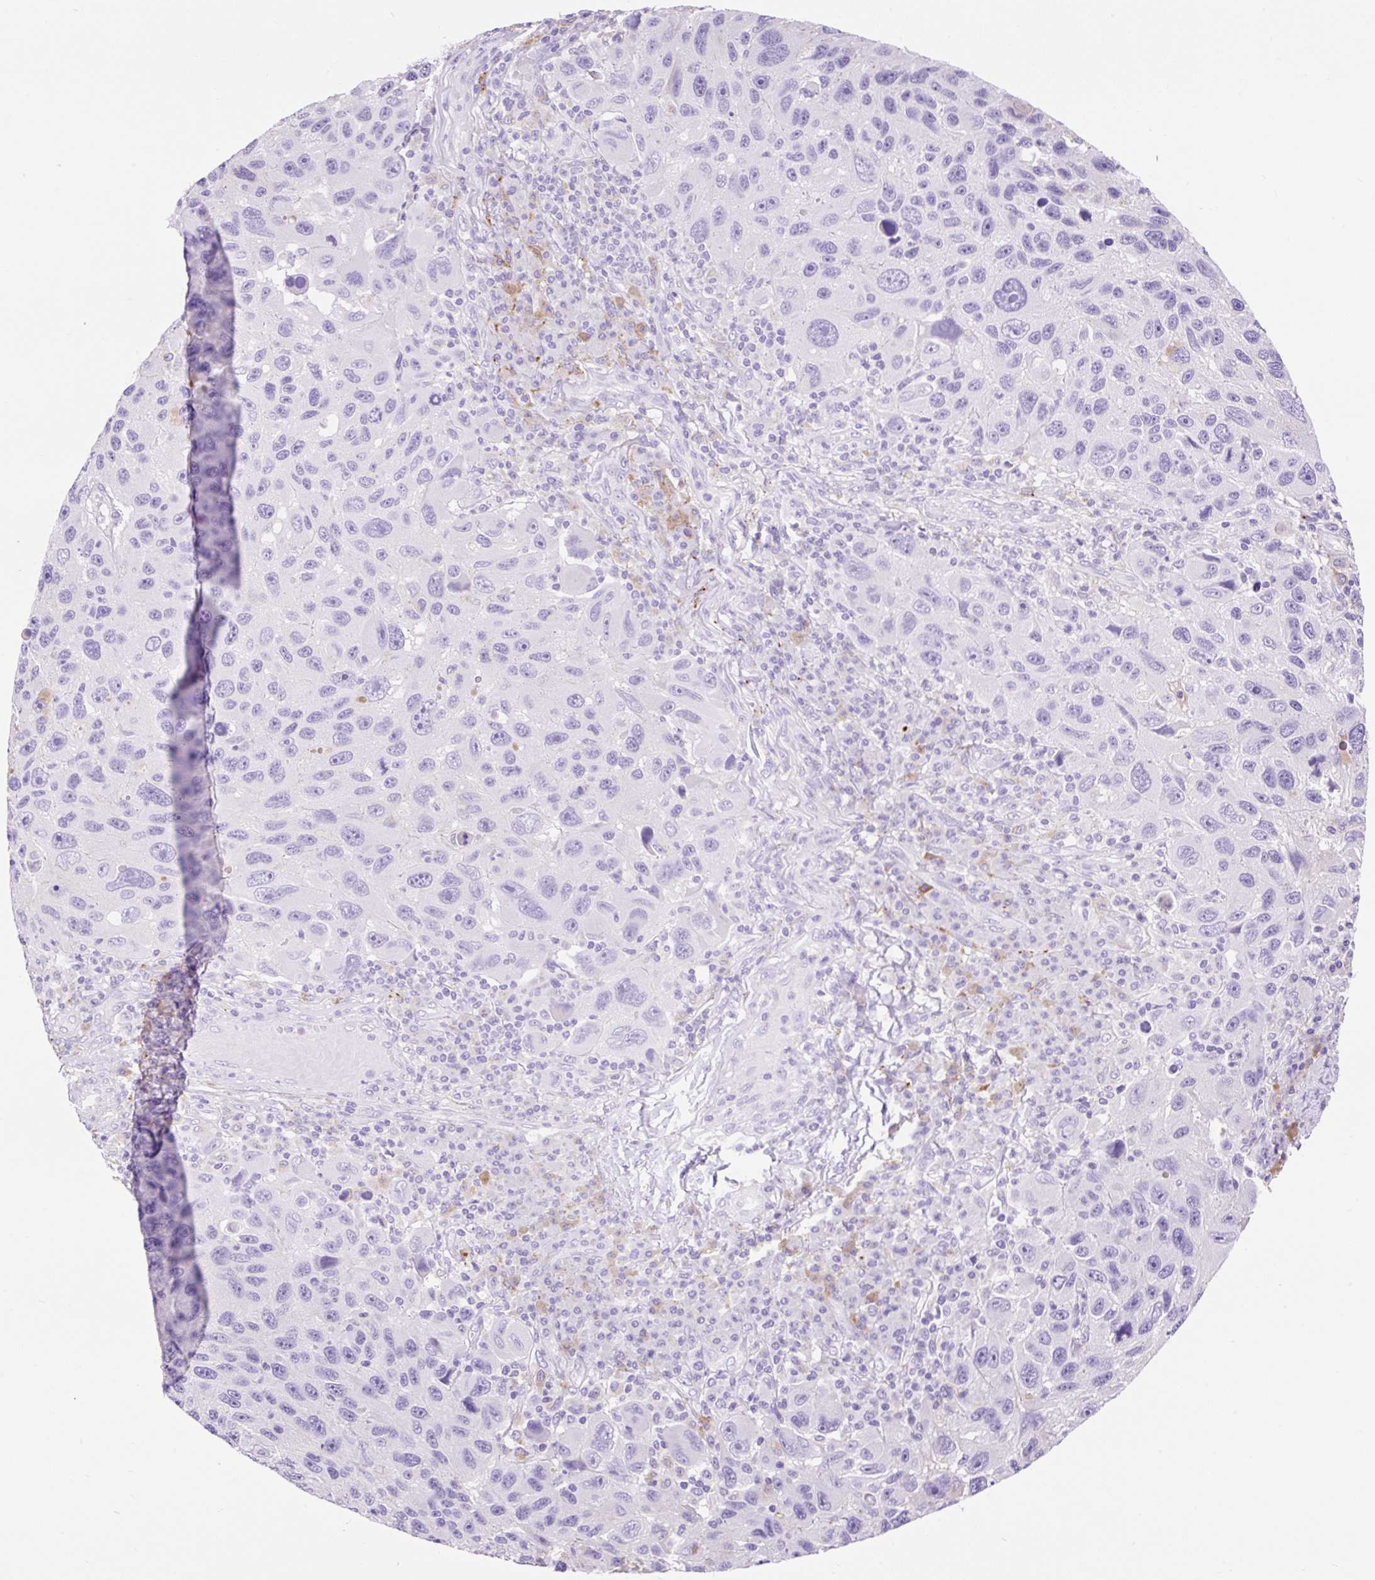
{"staining": {"intensity": "negative", "quantity": "none", "location": "none"}, "tissue": "melanoma", "cell_type": "Tumor cells", "image_type": "cancer", "snomed": [{"axis": "morphology", "description": "Malignant melanoma, NOS"}, {"axis": "topography", "description": "Skin"}], "caption": "Image shows no protein expression in tumor cells of malignant melanoma tissue. (Immunohistochemistry, brightfield microscopy, high magnification).", "gene": "HEXB", "patient": {"sex": "male", "age": 53}}